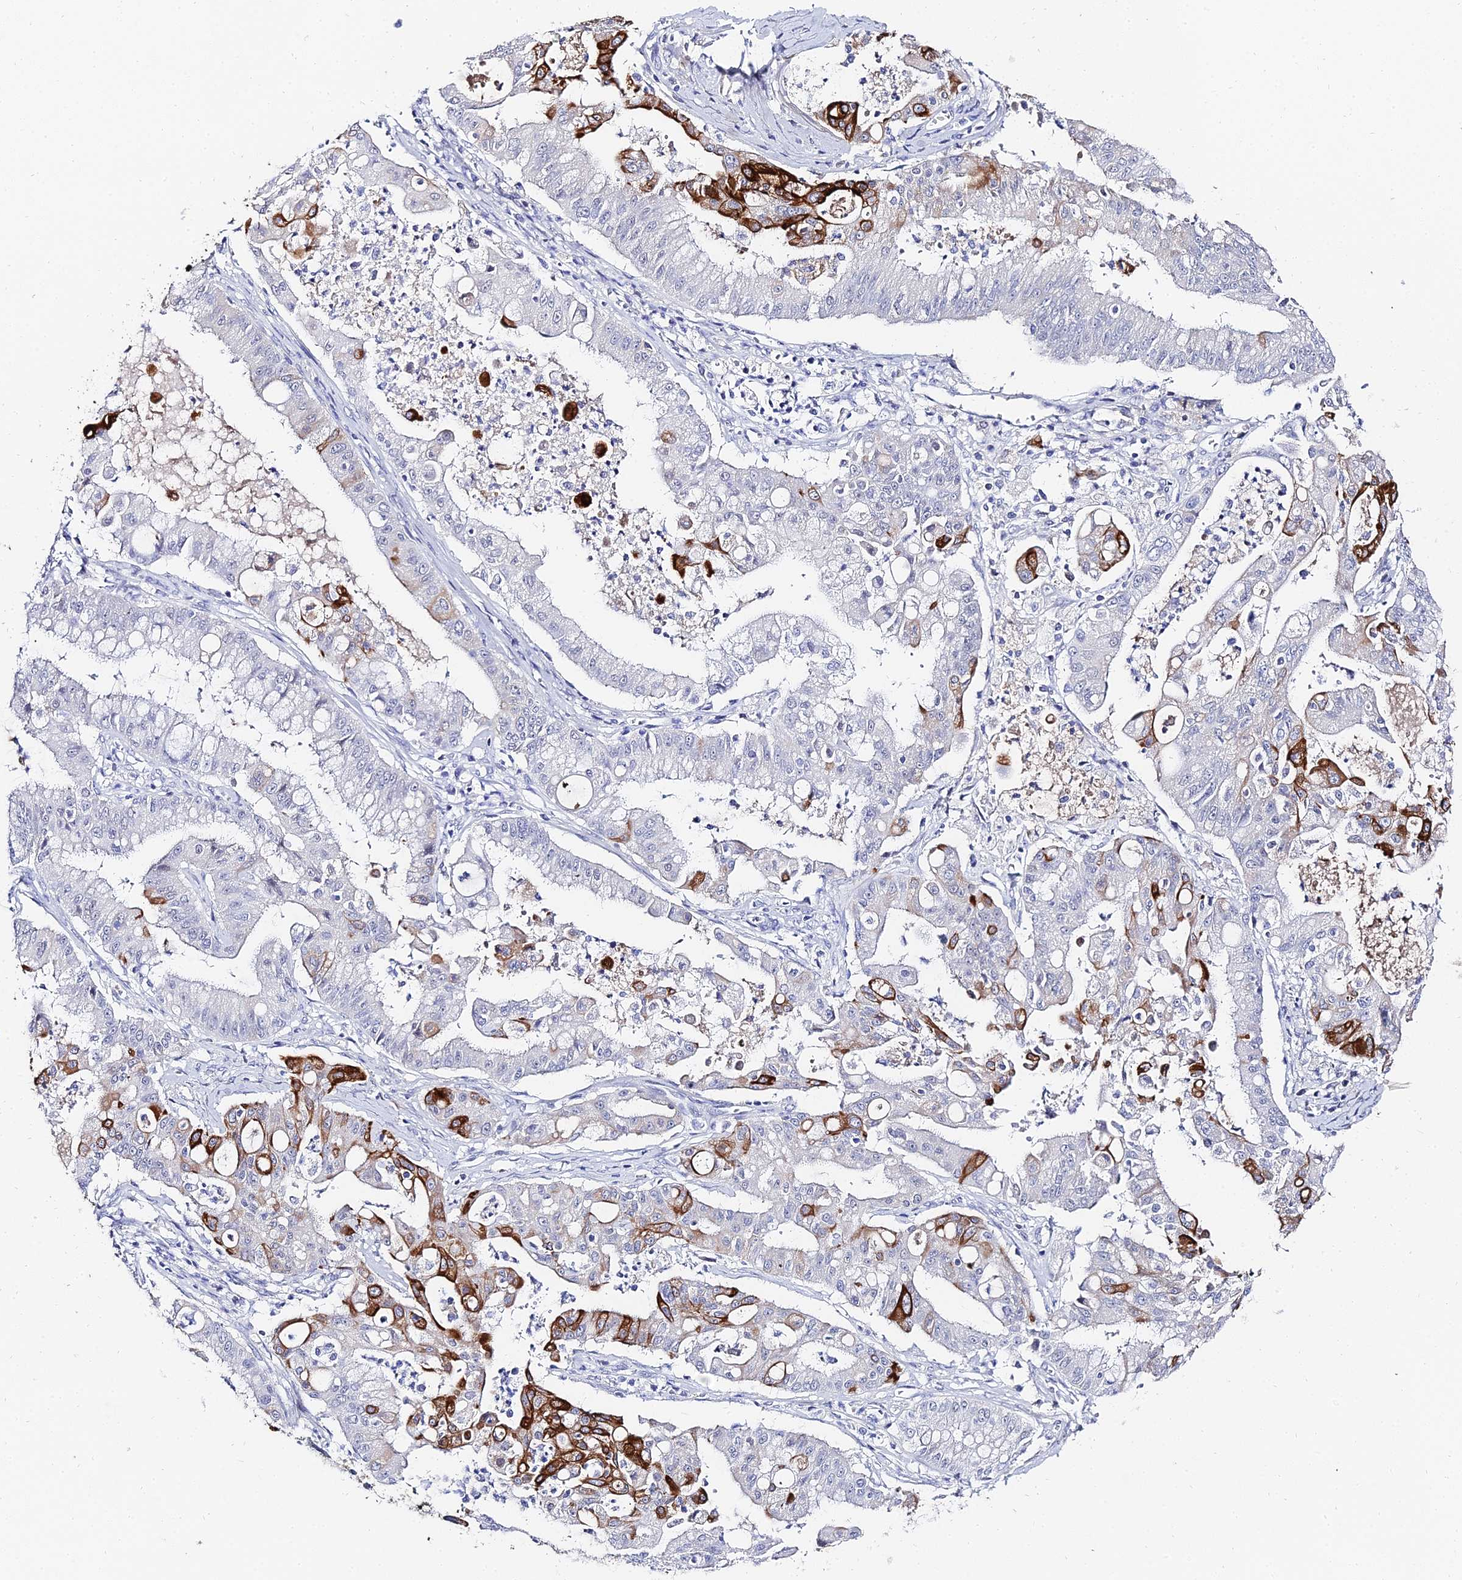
{"staining": {"intensity": "strong", "quantity": "25%-75%", "location": "cytoplasmic/membranous"}, "tissue": "ovarian cancer", "cell_type": "Tumor cells", "image_type": "cancer", "snomed": [{"axis": "morphology", "description": "Cystadenocarcinoma, mucinous, NOS"}, {"axis": "topography", "description": "Ovary"}], "caption": "Immunohistochemical staining of human mucinous cystadenocarcinoma (ovarian) displays high levels of strong cytoplasmic/membranous positivity in approximately 25%-75% of tumor cells.", "gene": "KRT17", "patient": {"sex": "female", "age": 70}}